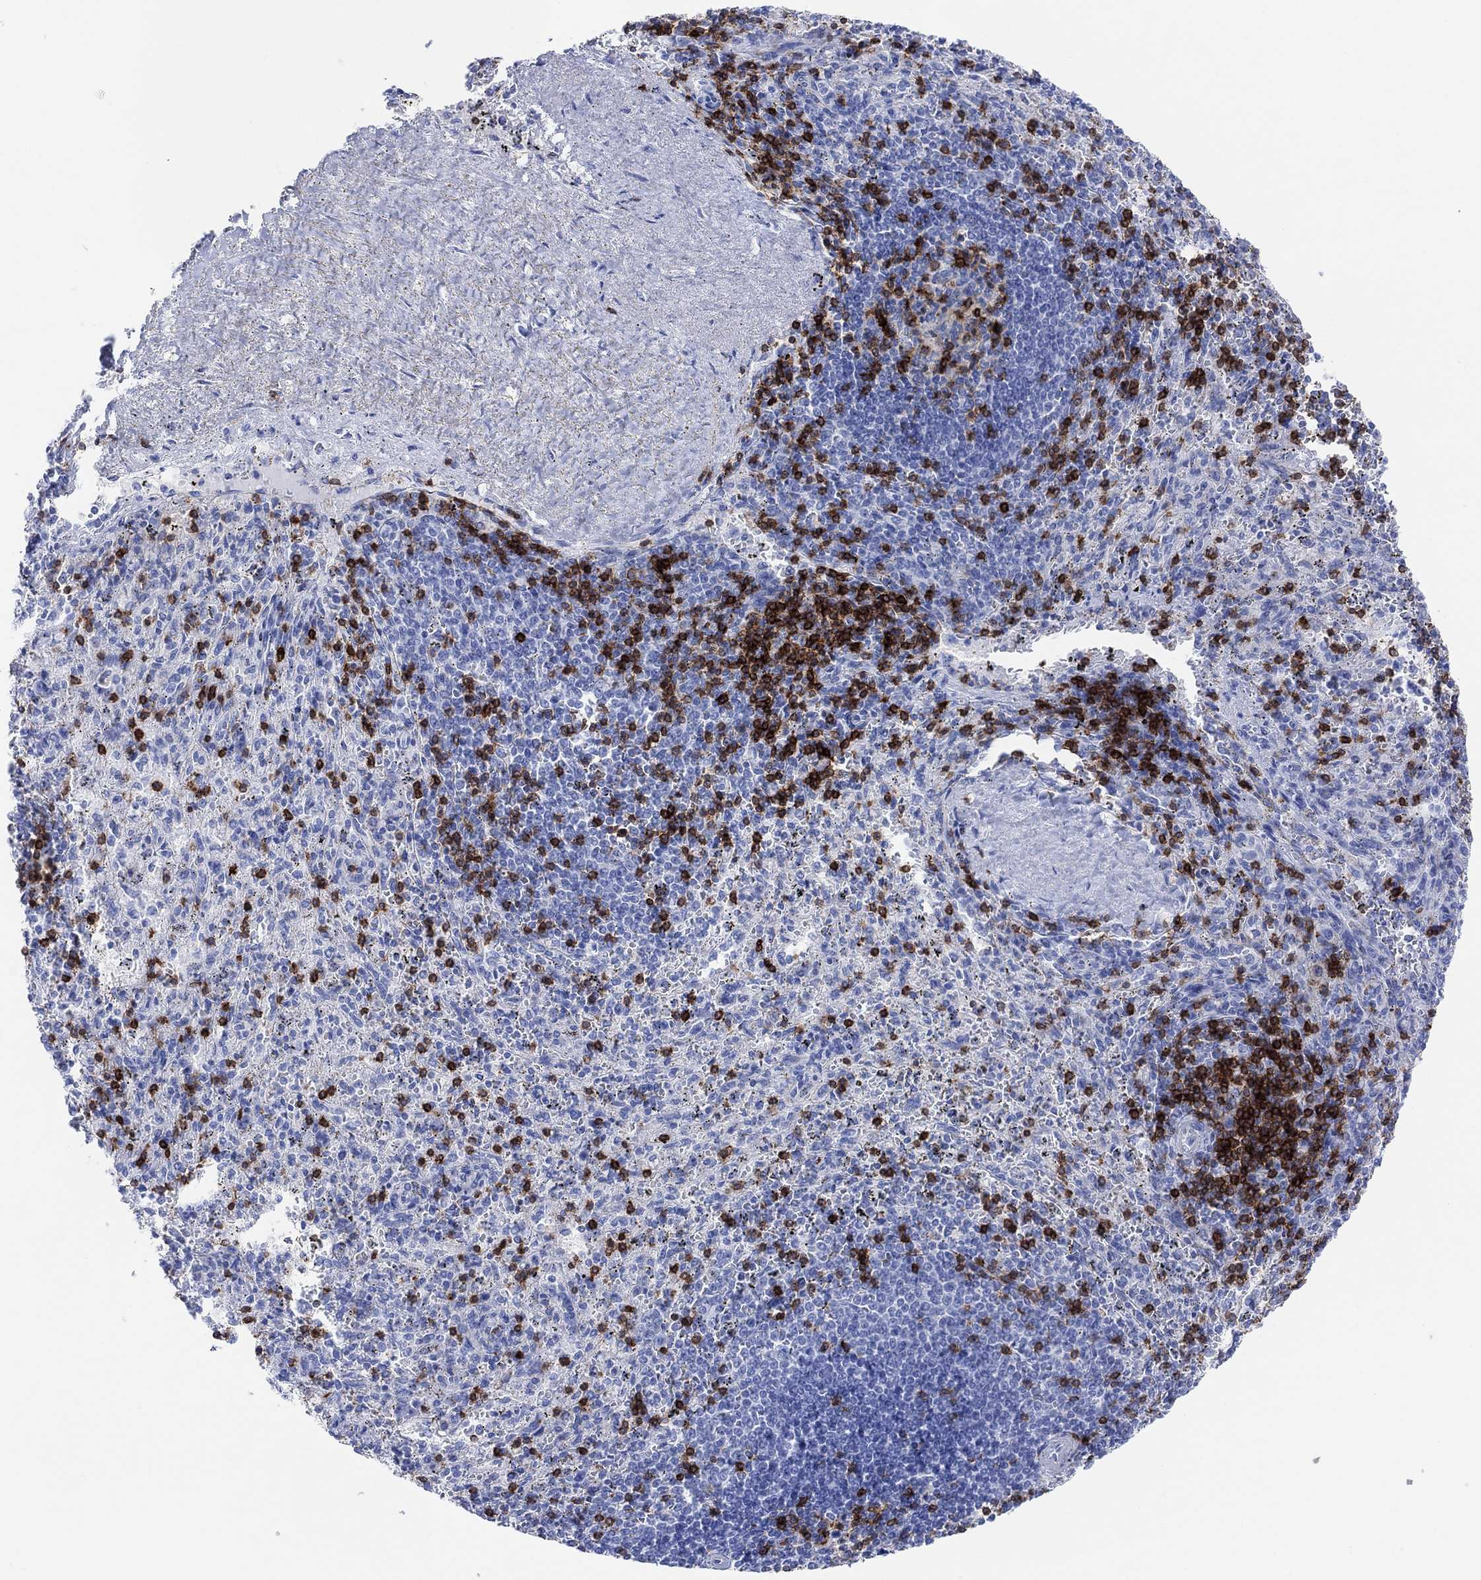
{"staining": {"intensity": "strong", "quantity": "<25%", "location": "cytoplasmic/membranous"}, "tissue": "spleen", "cell_type": "Cells in red pulp", "image_type": "normal", "snomed": [{"axis": "morphology", "description": "Normal tissue, NOS"}, {"axis": "topography", "description": "Spleen"}], "caption": "Brown immunohistochemical staining in benign human spleen reveals strong cytoplasmic/membranous expression in approximately <25% of cells in red pulp.", "gene": "GPR65", "patient": {"sex": "male", "age": 57}}